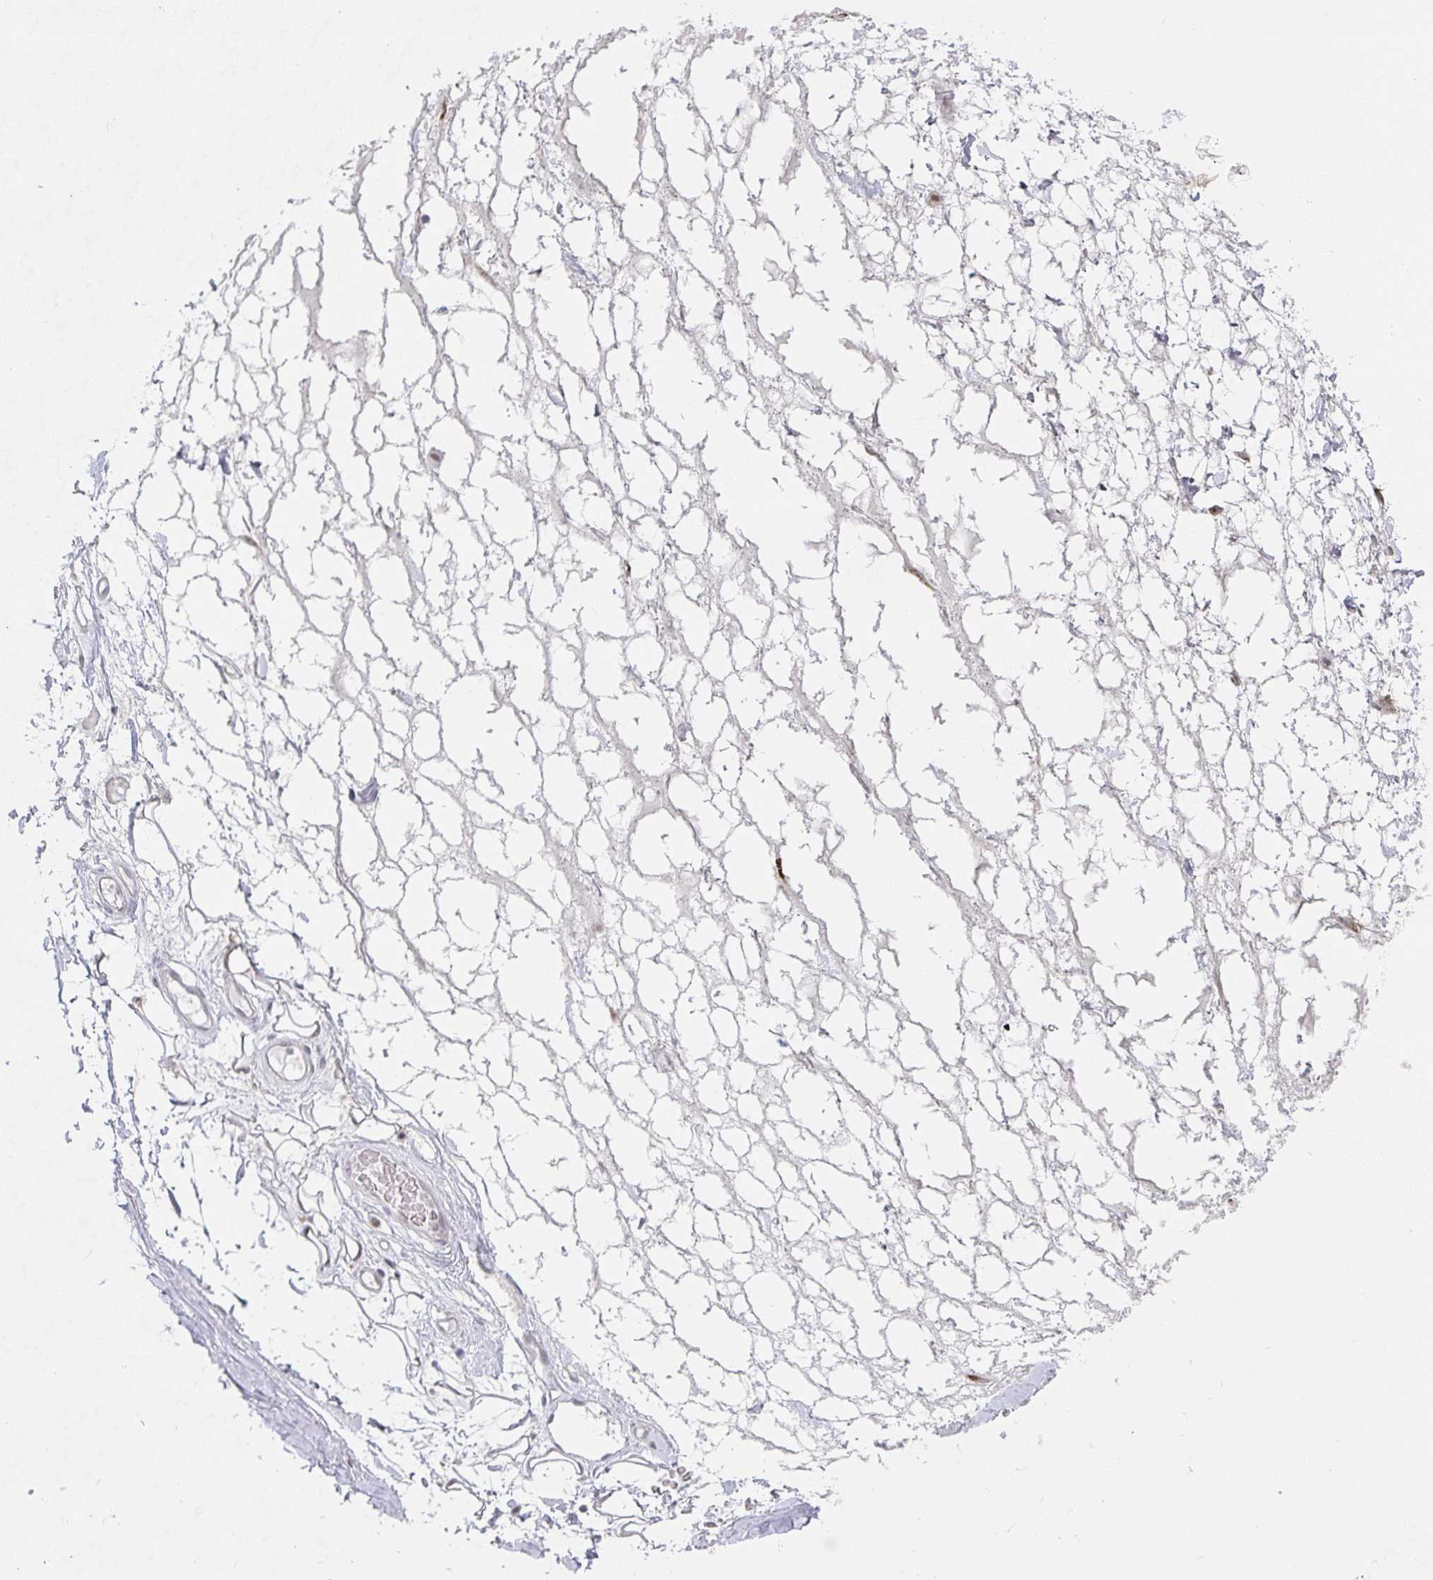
{"staining": {"intensity": "weak", "quantity": "<25%", "location": "nuclear"}, "tissue": "soft tissue", "cell_type": "Chondrocytes", "image_type": "normal", "snomed": [{"axis": "morphology", "description": "Normal tissue, NOS"}, {"axis": "topography", "description": "Lymph node"}, {"axis": "topography", "description": "Cartilage tissue"}, {"axis": "topography", "description": "Nasopharynx"}], "caption": "Immunohistochemistry of benign human soft tissue demonstrates no expression in chondrocytes.", "gene": "RCOR1", "patient": {"sex": "male", "age": 63}}